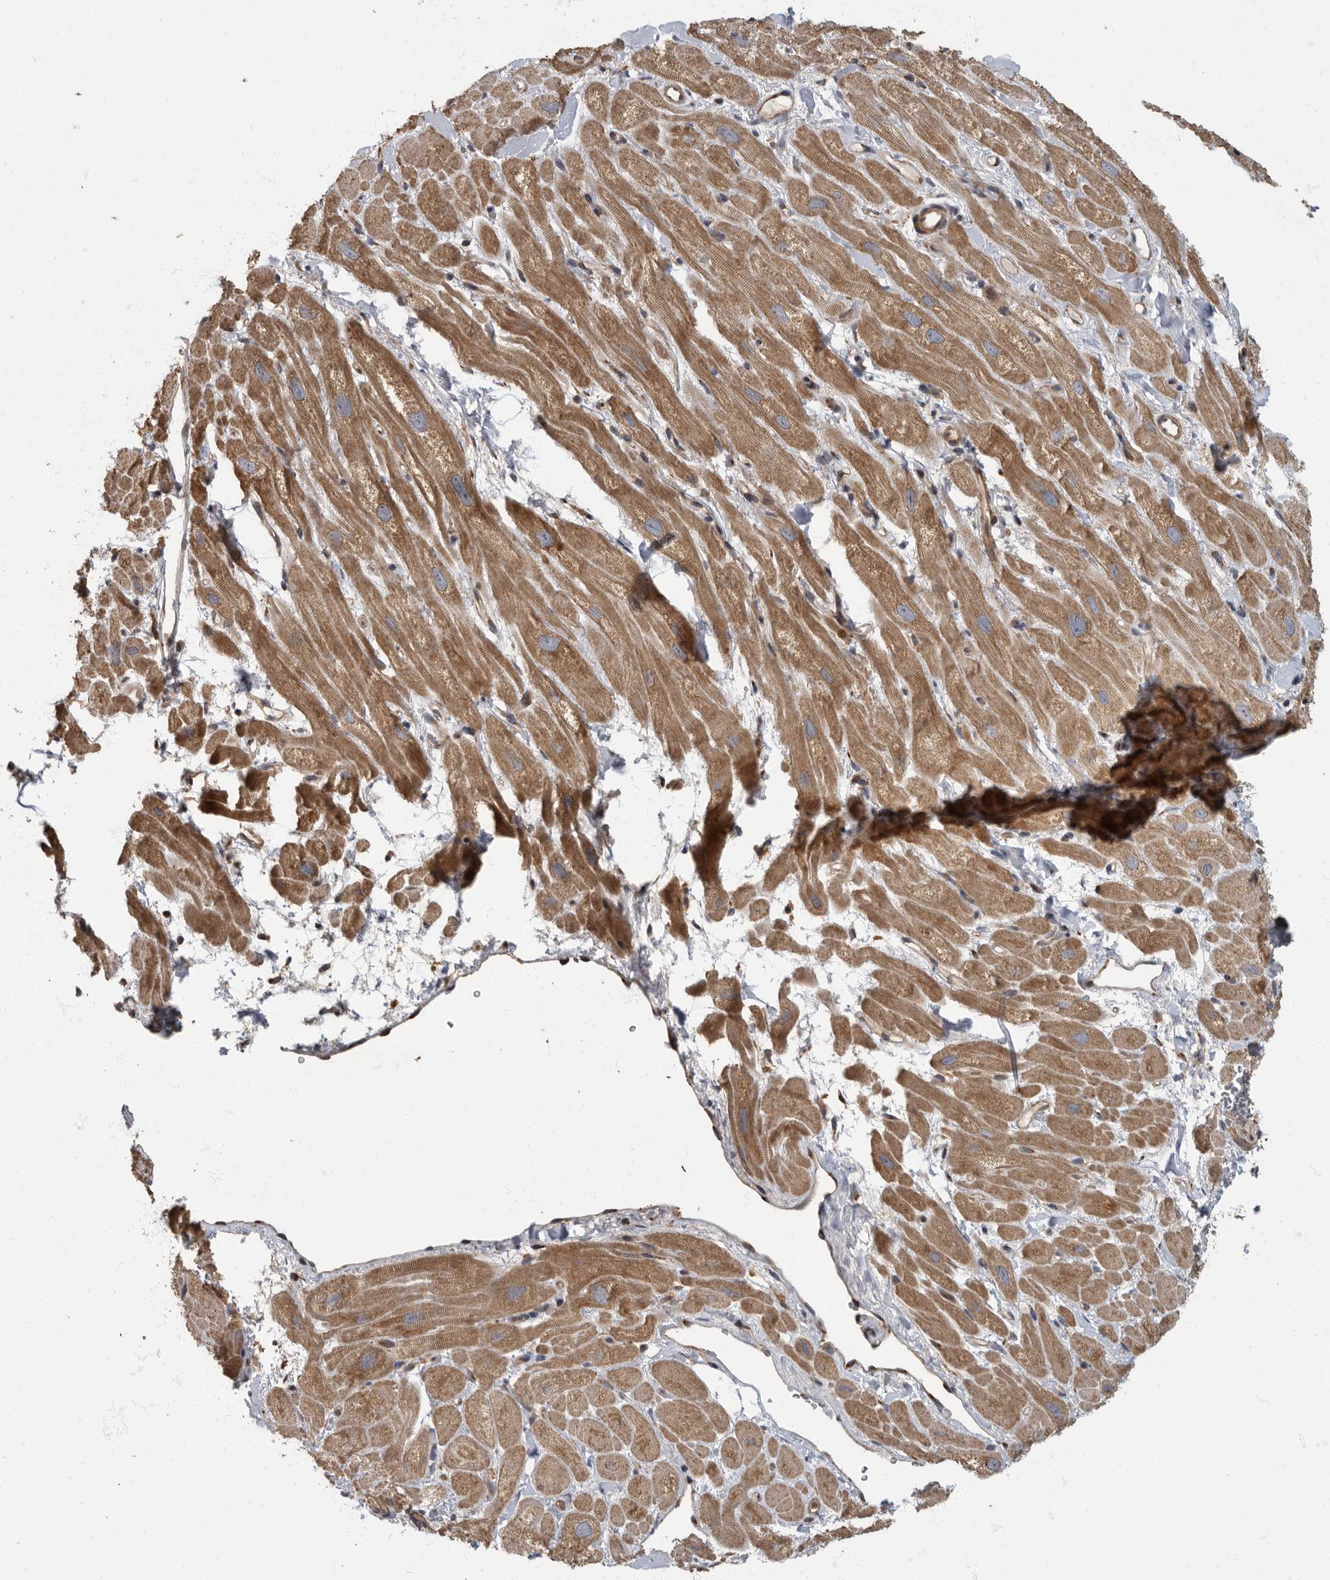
{"staining": {"intensity": "moderate", "quantity": ">75%", "location": "cytoplasmic/membranous"}, "tissue": "heart muscle", "cell_type": "Cardiomyocytes", "image_type": "normal", "snomed": [{"axis": "morphology", "description": "Normal tissue, NOS"}, {"axis": "topography", "description": "Heart"}], "caption": "Immunohistochemistry (IHC) histopathology image of unremarkable heart muscle: human heart muscle stained using IHC demonstrates medium levels of moderate protein expression localized specifically in the cytoplasmic/membranous of cardiomyocytes, appearing as a cytoplasmic/membranous brown color.", "gene": "IQCK", "patient": {"sex": "male", "age": 49}}